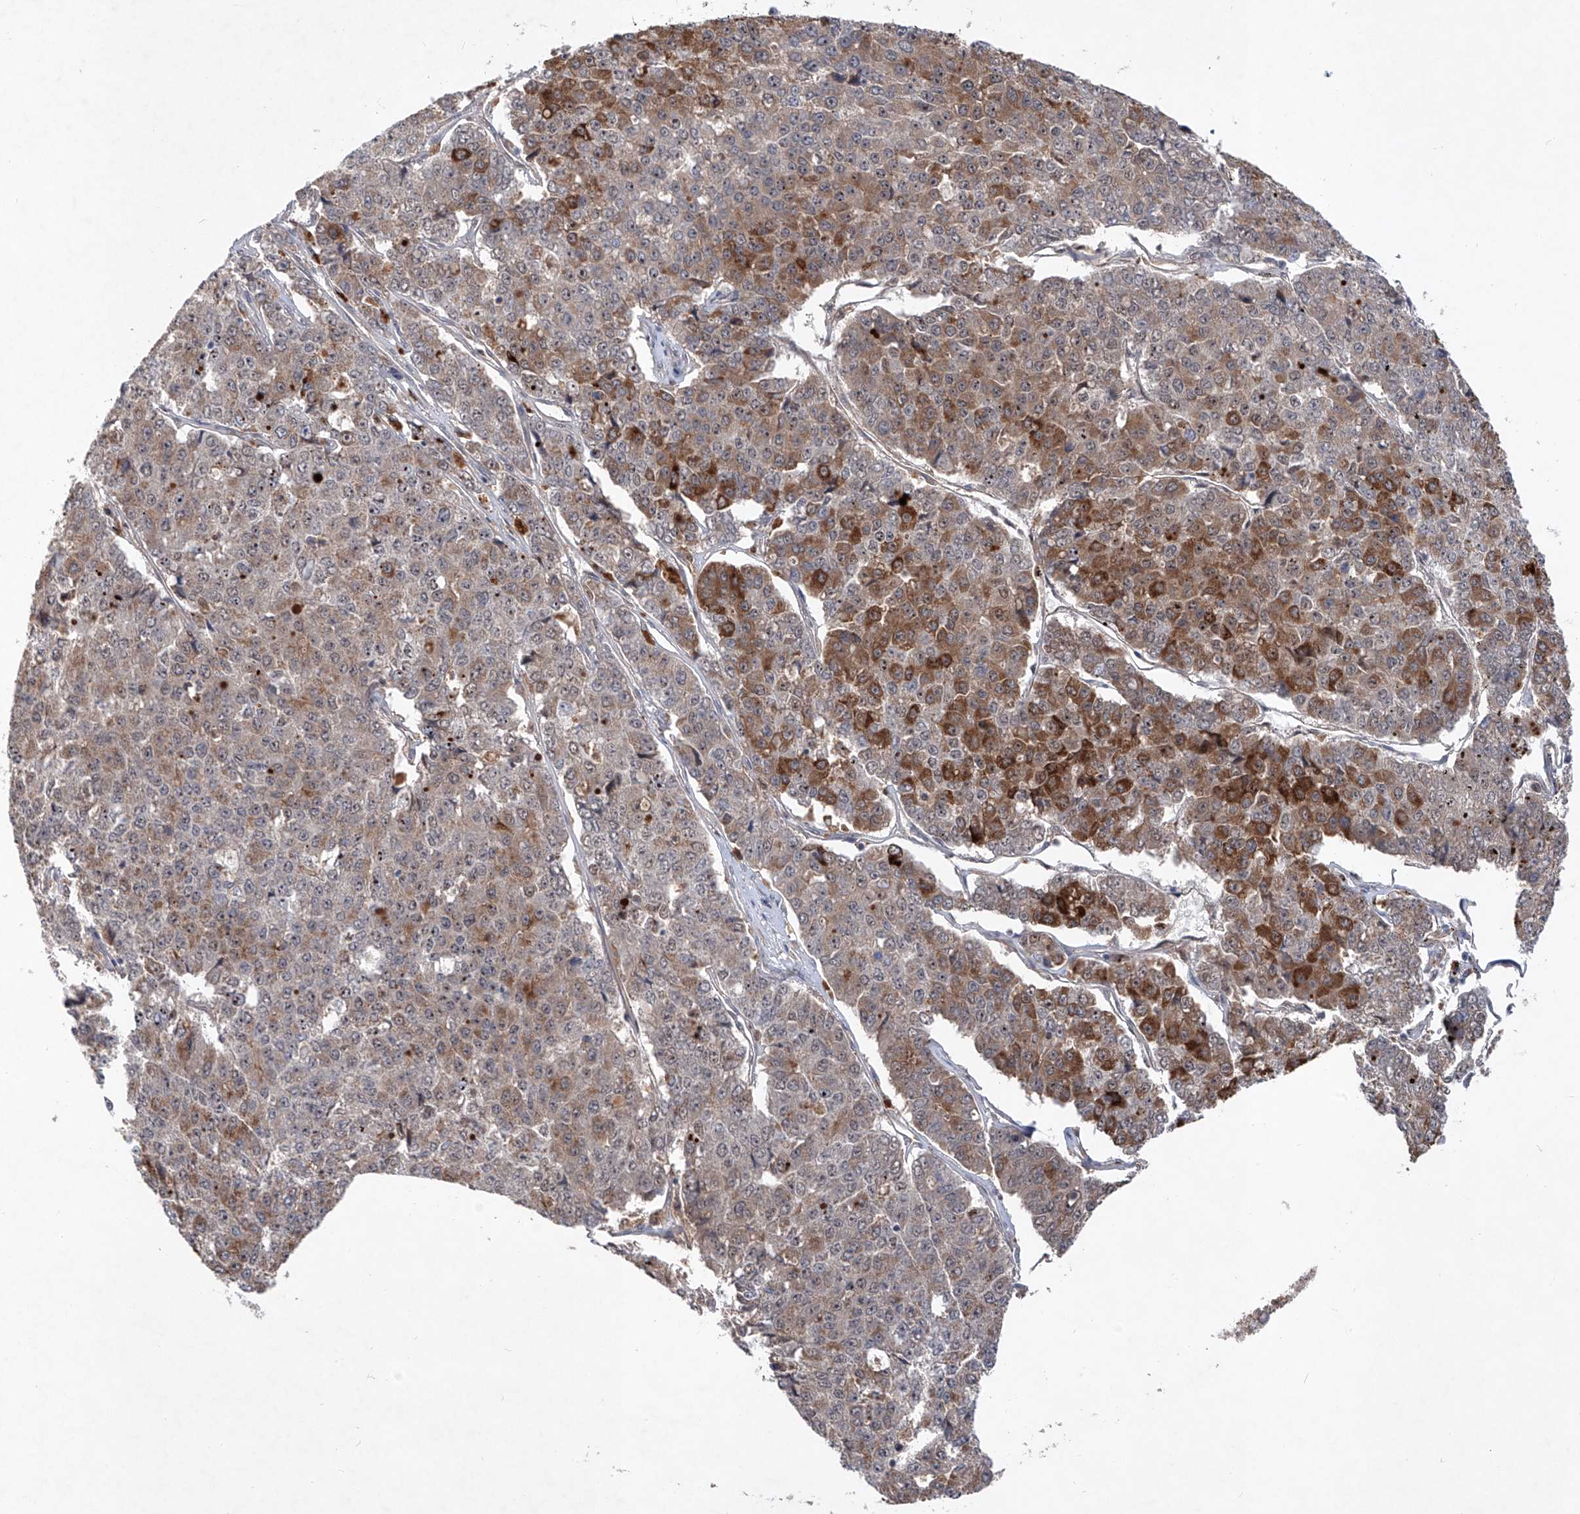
{"staining": {"intensity": "moderate", "quantity": ">75%", "location": "cytoplasmic/membranous"}, "tissue": "pancreatic cancer", "cell_type": "Tumor cells", "image_type": "cancer", "snomed": [{"axis": "morphology", "description": "Adenocarcinoma, NOS"}, {"axis": "topography", "description": "Pancreas"}], "caption": "An immunohistochemistry (IHC) photomicrograph of tumor tissue is shown. Protein staining in brown highlights moderate cytoplasmic/membranous positivity in pancreatic cancer within tumor cells.", "gene": "FAM135A", "patient": {"sex": "male", "age": 50}}